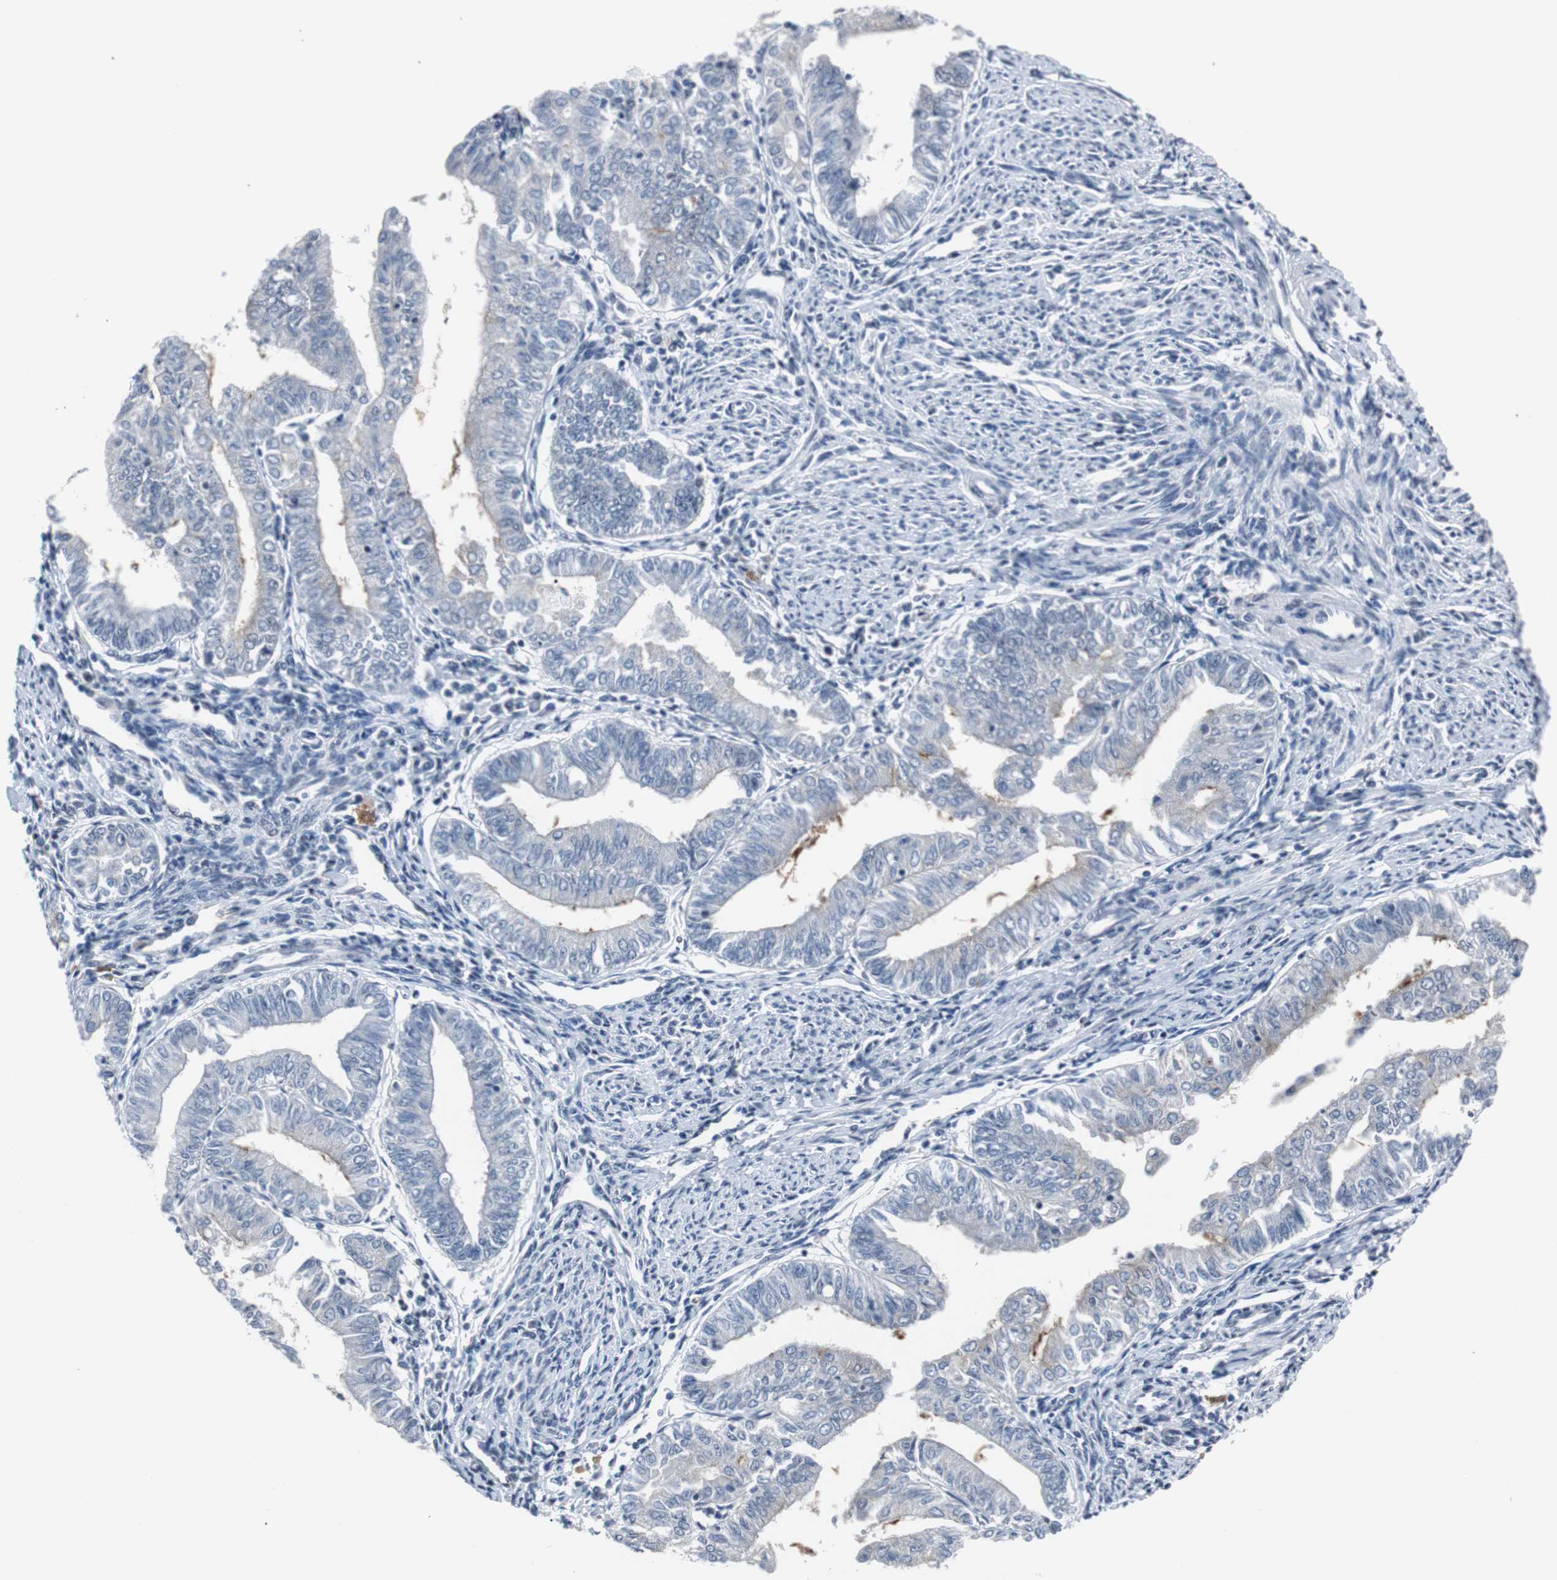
{"staining": {"intensity": "negative", "quantity": "none", "location": "none"}, "tissue": "endometrial cancer", "cell_type": "Tumor cells", "image_type": "cancer", "snomed": [{"axis": "morphology", "description": "Adenocarcinoma, NOS"}, {"axis": "topography", "description": "Endometrium"}], "caption": "Image shows no significant protein positivity in tumor cells of endometrial cancer.", "gene": "ZHX2", "patient": {"sex": "female", "age": 66}}